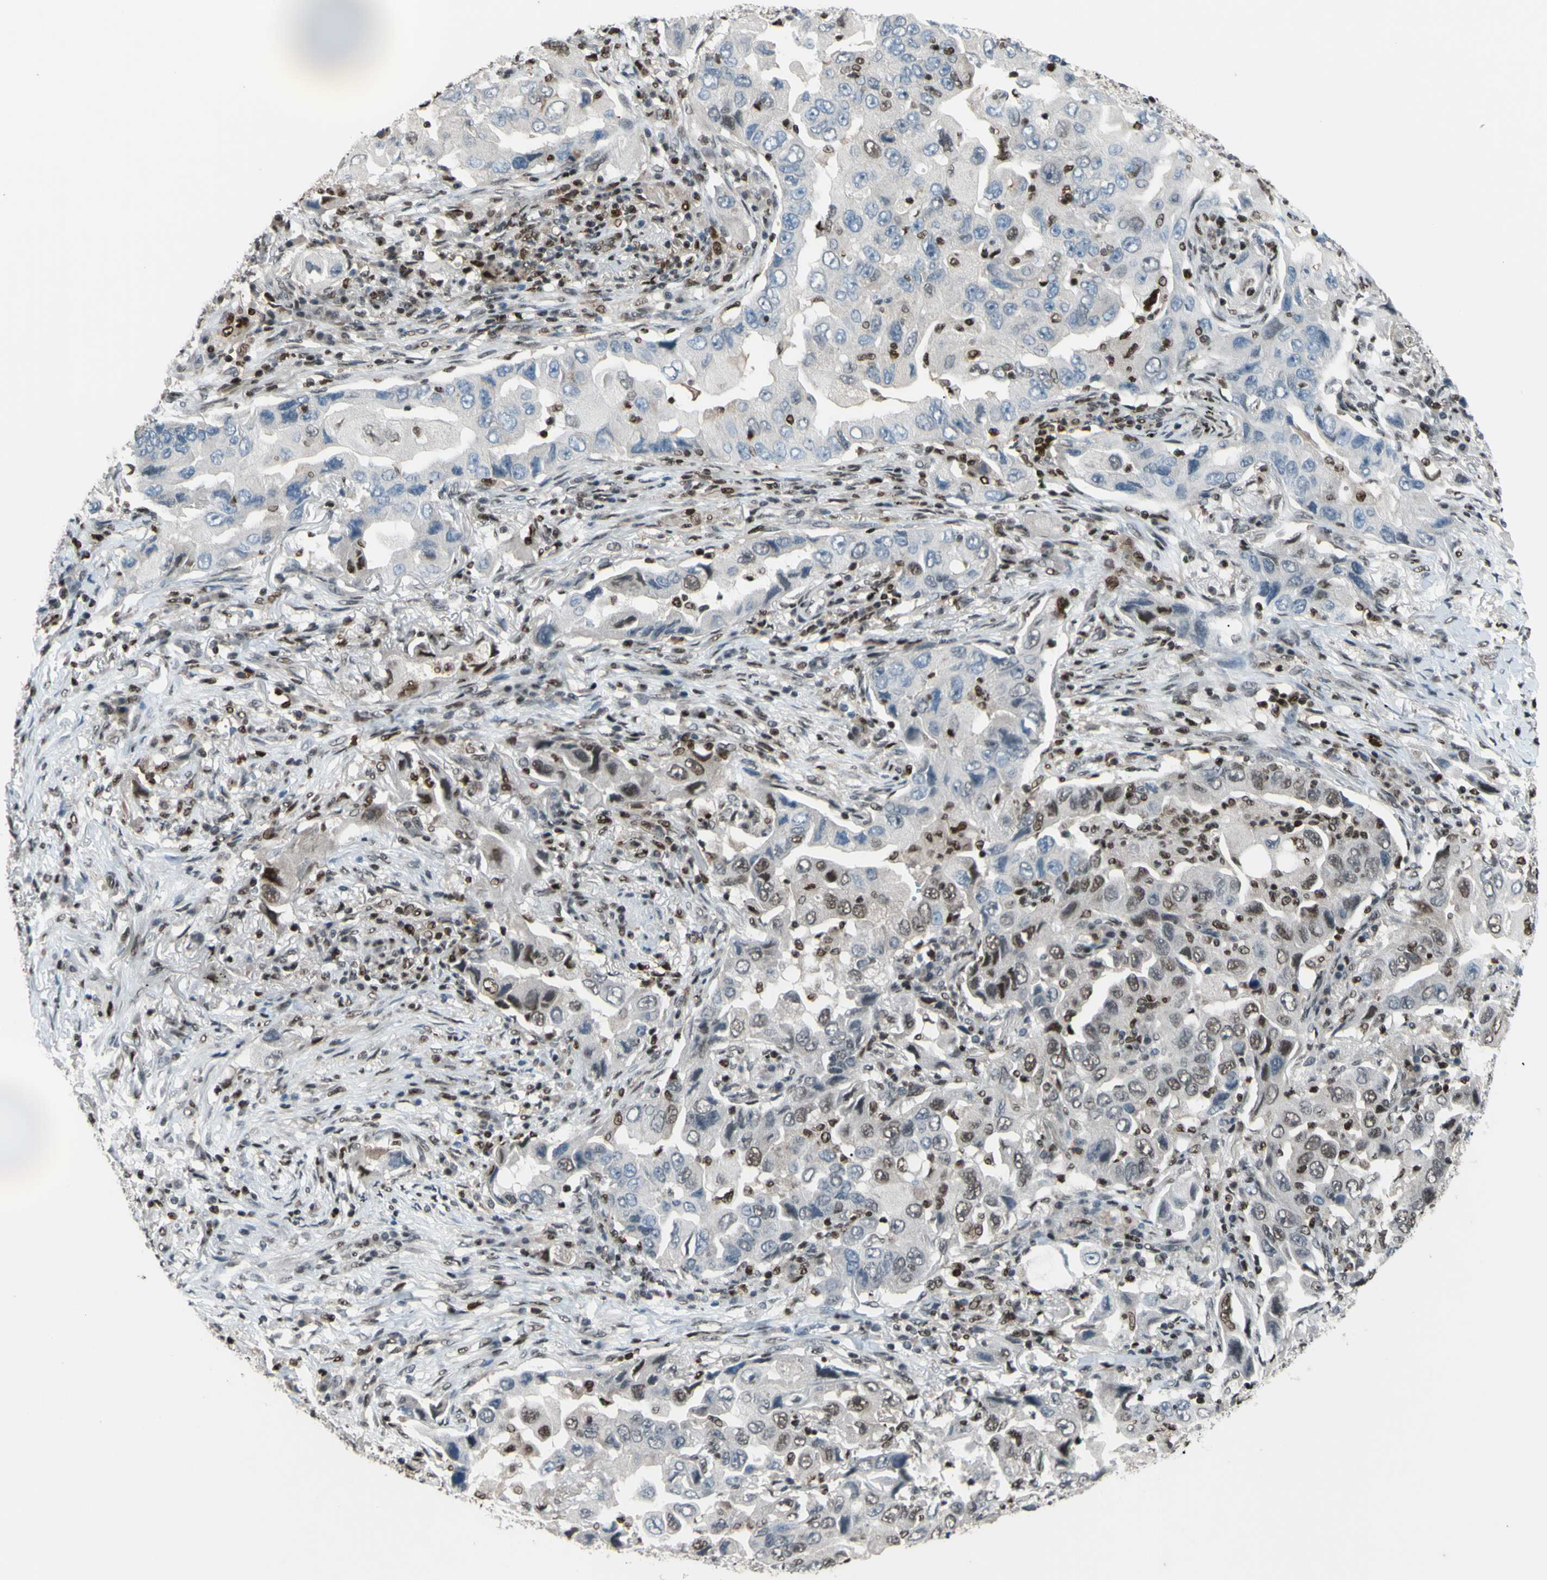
{"staining": {"intensity": "negative", "quantity": "none", "location": "none"}, "tissue": "lung cancer", "cell_type": "Tumor cells", "image_type": "cancer", "snomed": [{"axis": "morphology", "description": "Adenocarcinoma, NOS"}, {"axis": "topography", "description": "Lung"}], "caption": "DAB immunohistochemical staining of lung adenocarcinoma reveals no significant expression in tumor cells.", "gene": "FKBP5", "patient": {"sex": "female", "age": 65}}